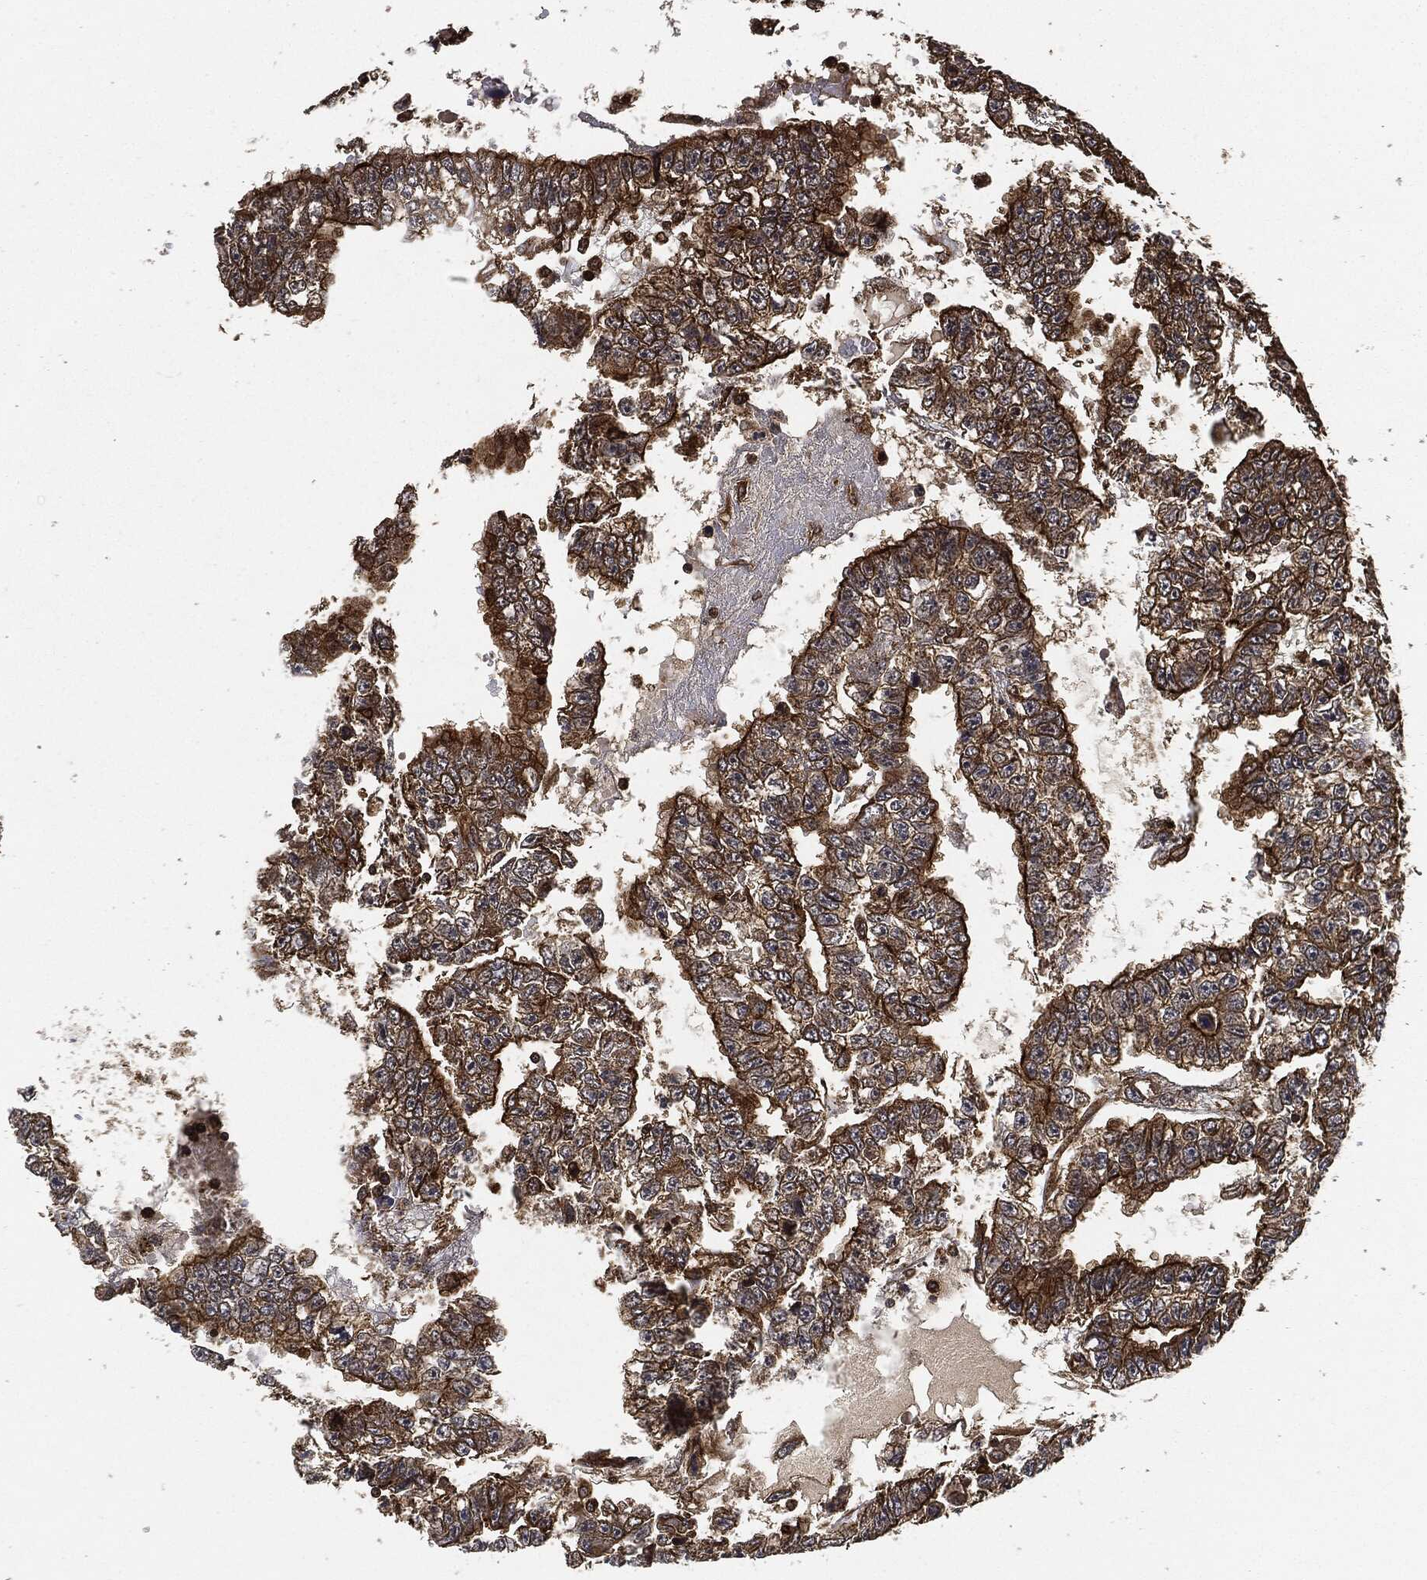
{"staining": {"intensity": "moderate", "quantity": ">75%", "location": "cytoplasmic/membranous"}, "tissue": "testis cancer", "cell_type": "Tumor cells", "image_type": "cancer", "snomed": [{"axis": "morphology", "description": "Carcinoma, Embryonal, NOS"}, {"axis": "topography", "description": "Testis"}], "caption": "Immunohistochemical staining of testis cancer (embryonal carcinoma) exhibits moderate cytoplasmic/membranous protein positivity in about >75% of tumor cells. The protein of interest is shown in brown color, while the nuclei are stained blue.", "gene": "CEP290", "patient": {"sex": "male", "age": 25}}